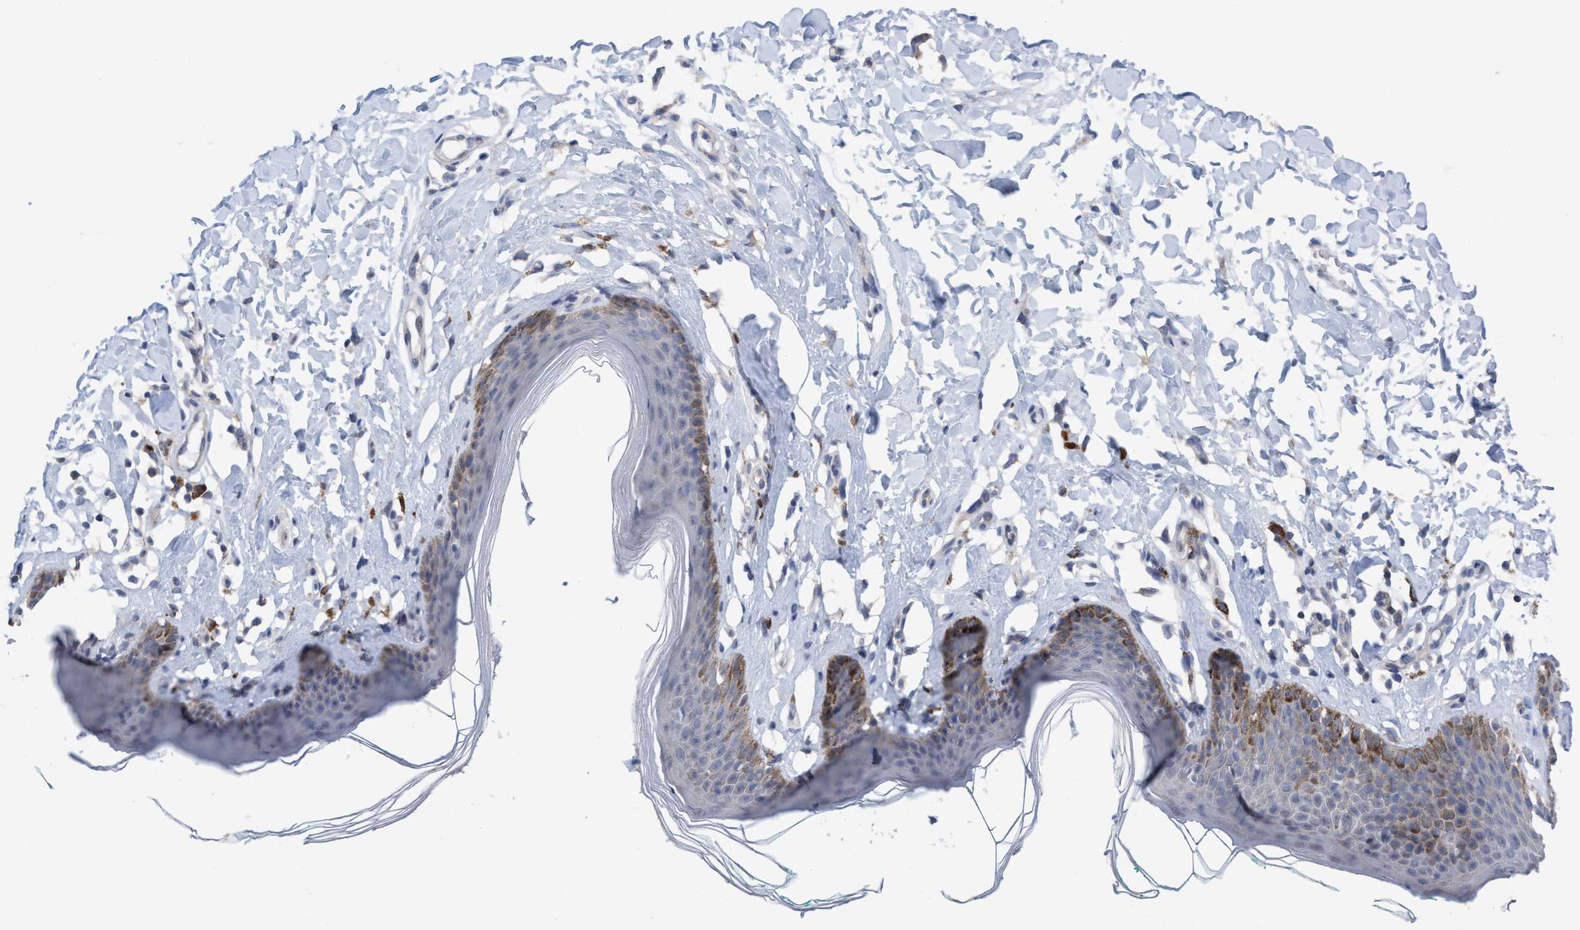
{"staining": {"intensity": "moderate", "quantity": "<25%", "location": "cytoplasmic/membranous"}, "tissue": "skin", "cell_type": "Epidermal cells", "image_type": "normal", "snomed": [{"axis": "morphology", "description": "Normal tissue, NOS"}, {"axis": "topography", "description": "Vulva"}], "caption": "High-power microscopy captured an immunohistochemistry histopathology image of unremarkable skin, revealing moderate cytoplasmic/membranous expression in approximately <25% of epidermal cells. Immunohistochemistry (ihc) stains the protein of interest in brown and the nuclei are stained blue.", "gene": "GLOD4", "patient": {"sex": "female", "age": 66}}